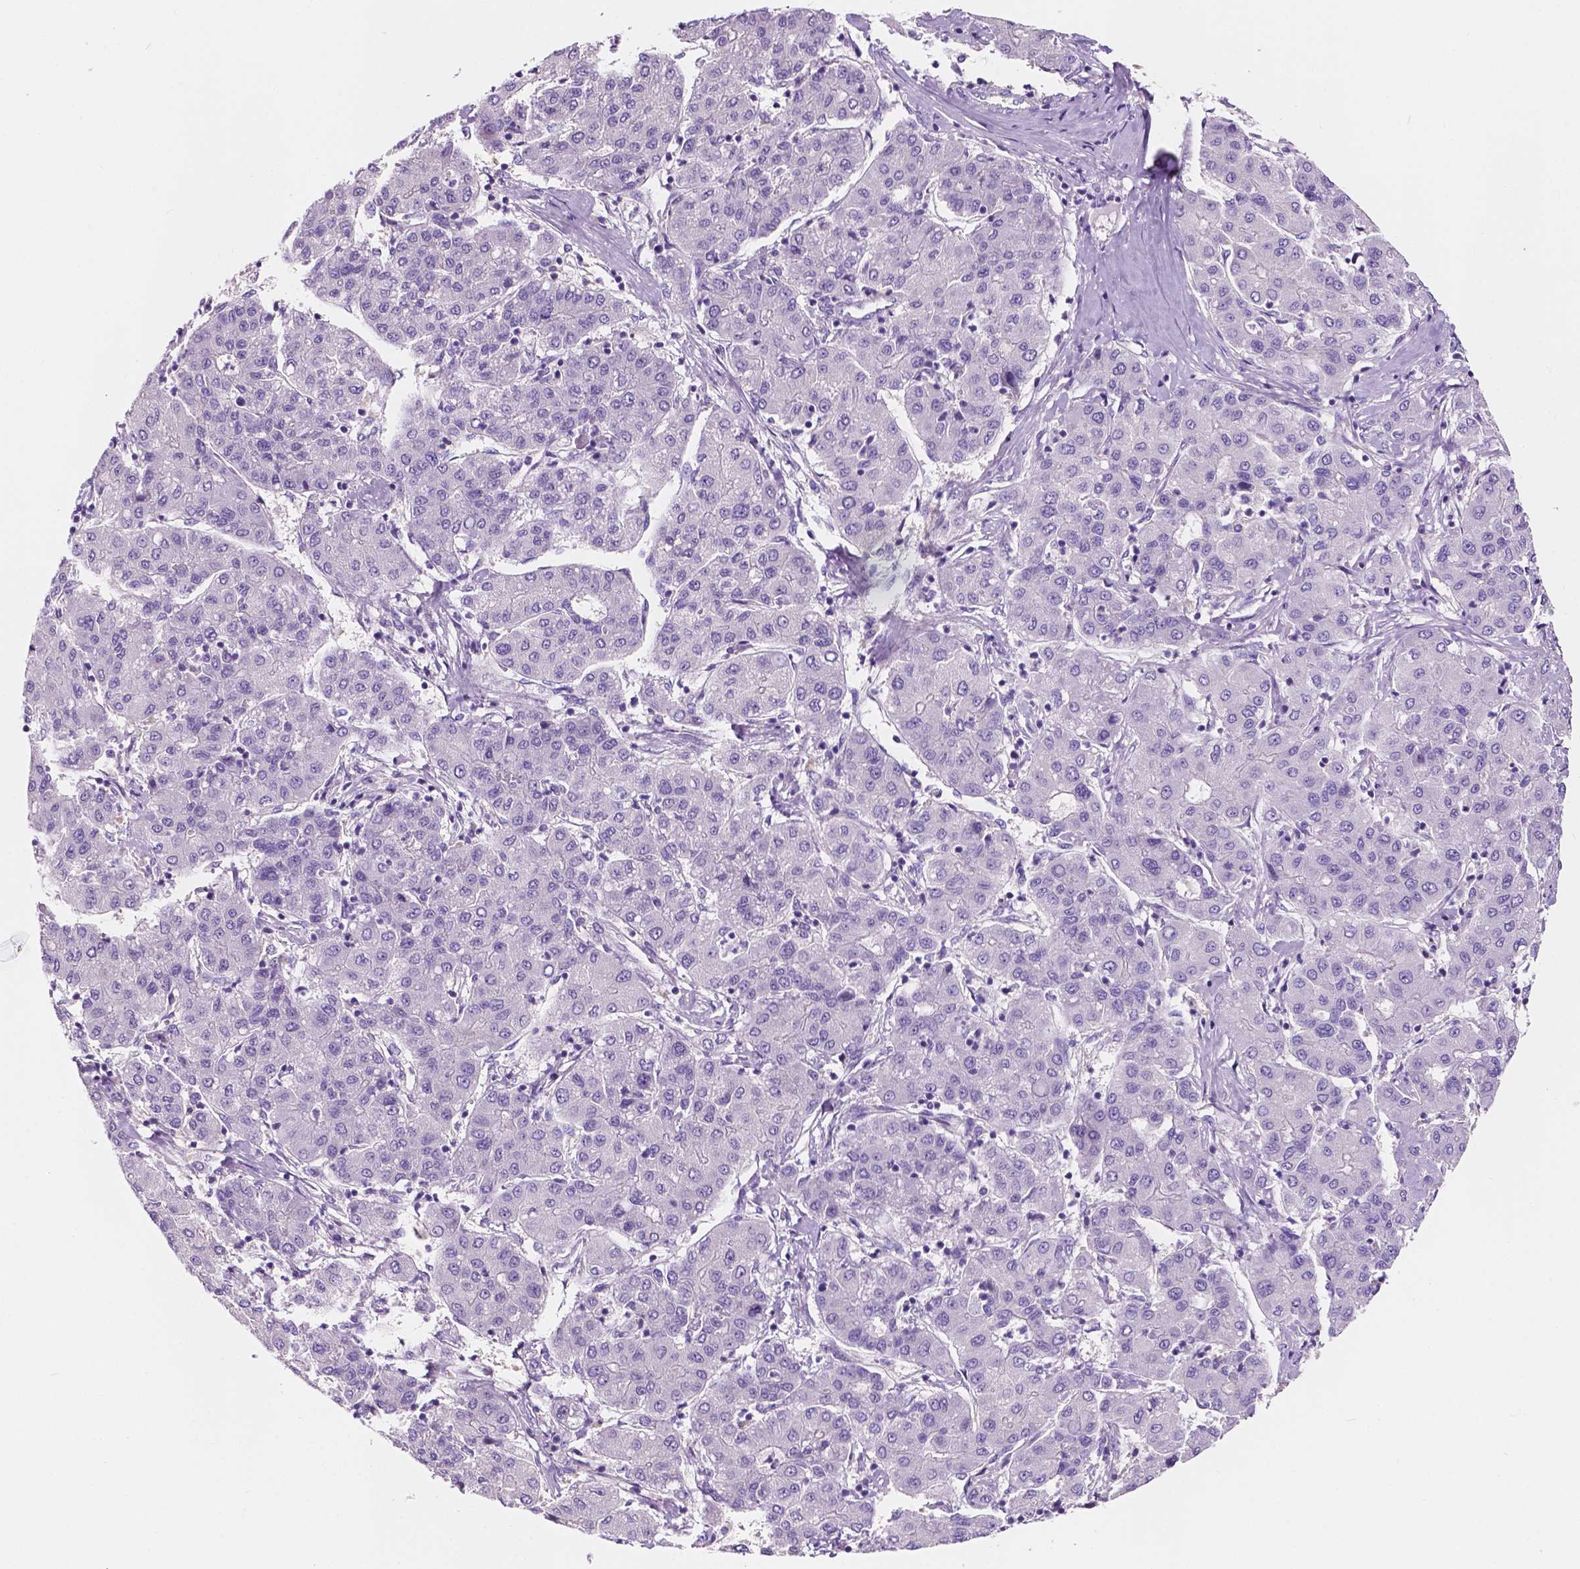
{"staining": {"intensity": "negative", "quantity": "none", "location": "none"}, "tissue": "liver cancer", "cell_type": "Tumor cells", "image_type": "cancer", "snomed": [{"axis": "morphology", "description": "Carcinoma, Hepatocellular, NOS"}, {"axis": "topography", "description": "Liver"}], "caption": "An image of liver cancer (hepatocellular carcinoma) stained for a protein displays no brown staining in tumor cells.", "gene": "SIRT2", "patient": {"sex": "male", "age": 65}}